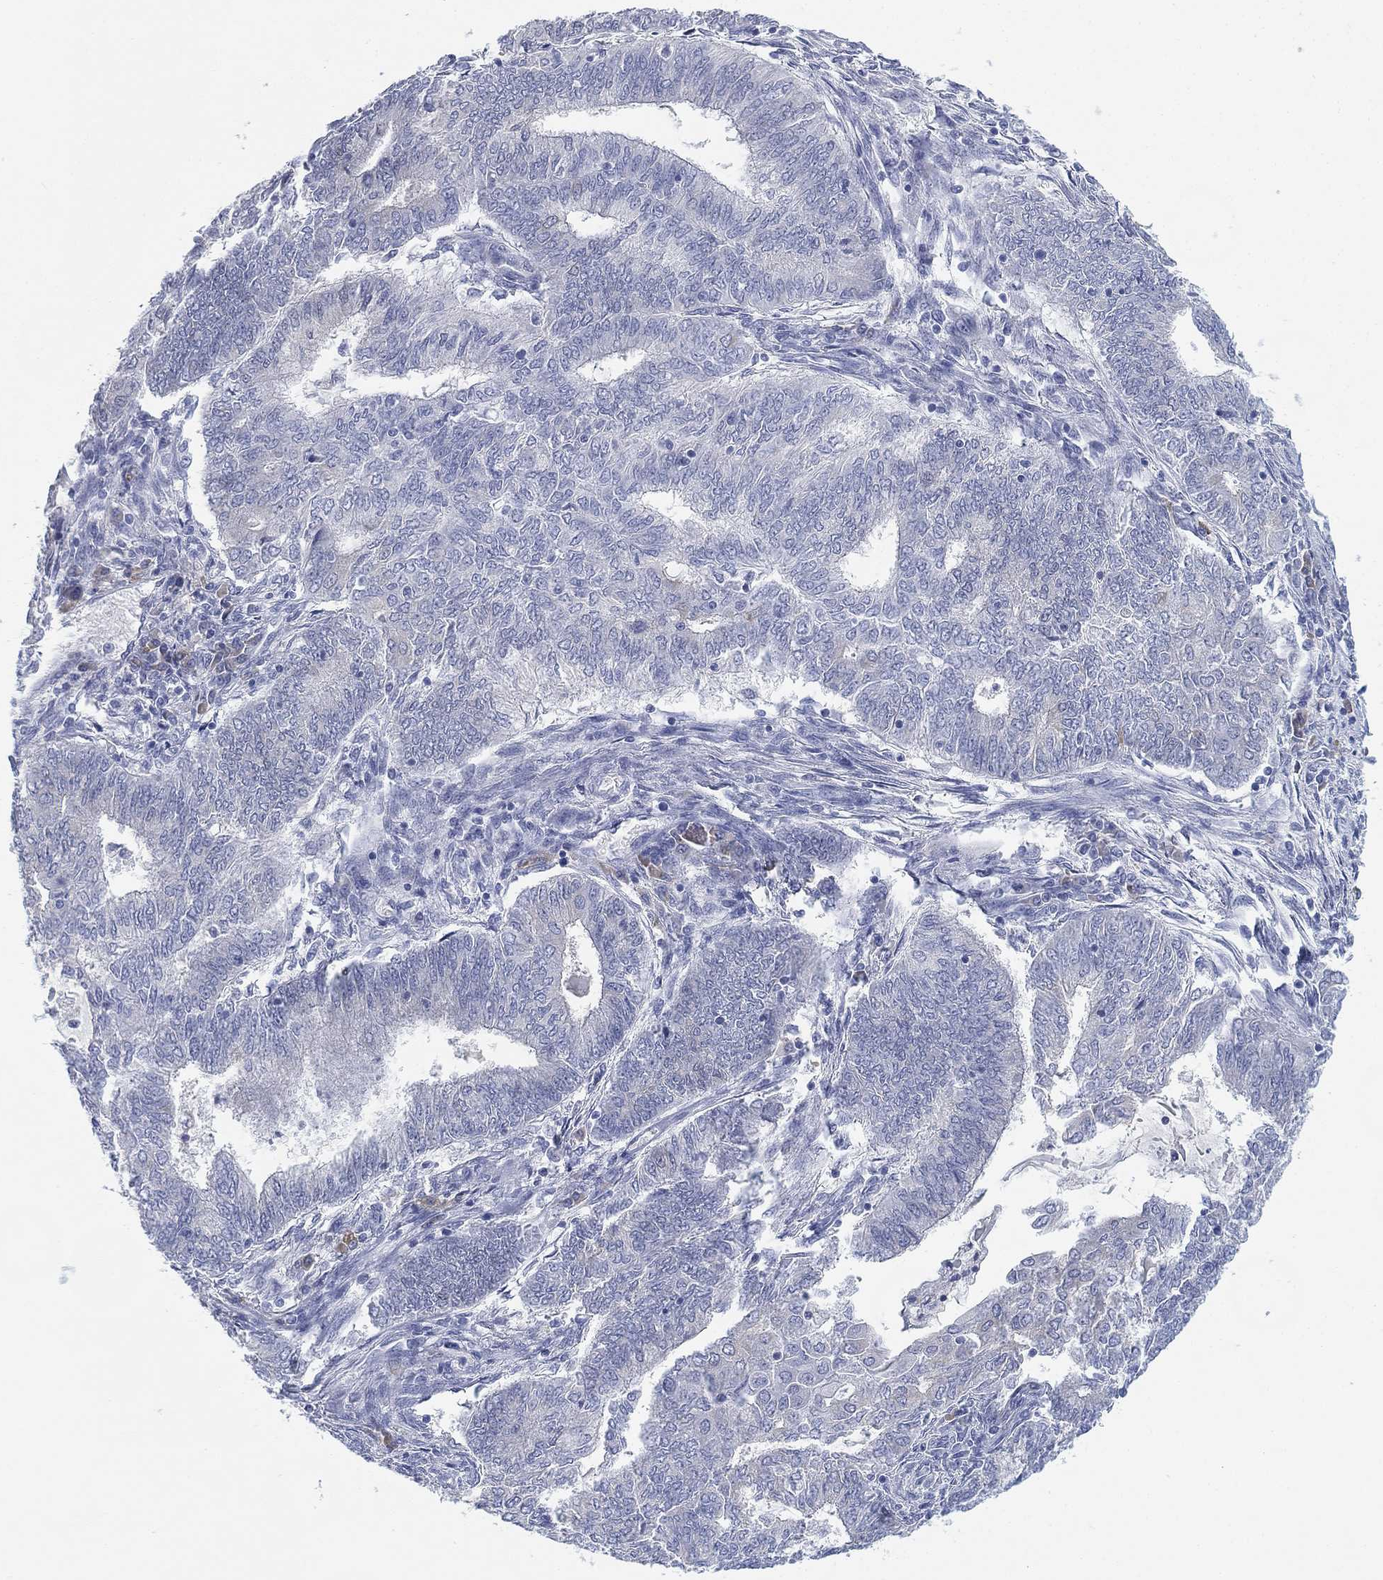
{"staining": {"intensity": "negative", "quantity": "none", "location": "none"}, "tissue": "endometrial cancer", "cell_type": "Tumor cells", "image_type": "cancer", "snomed": [{"axis": "morphology", "description": "Adenocarcinoma, NOS"}, {"axis": "topography", "description": "Endometrium"}], "caption": "Immunohistochemistry (IHC) photomicrograph of endometrial cancer stained for a protein (brown), which reveals no positivity in tumor cells.", "gene": "GCNA", "patient": {"sex": "female", "age": 62}}